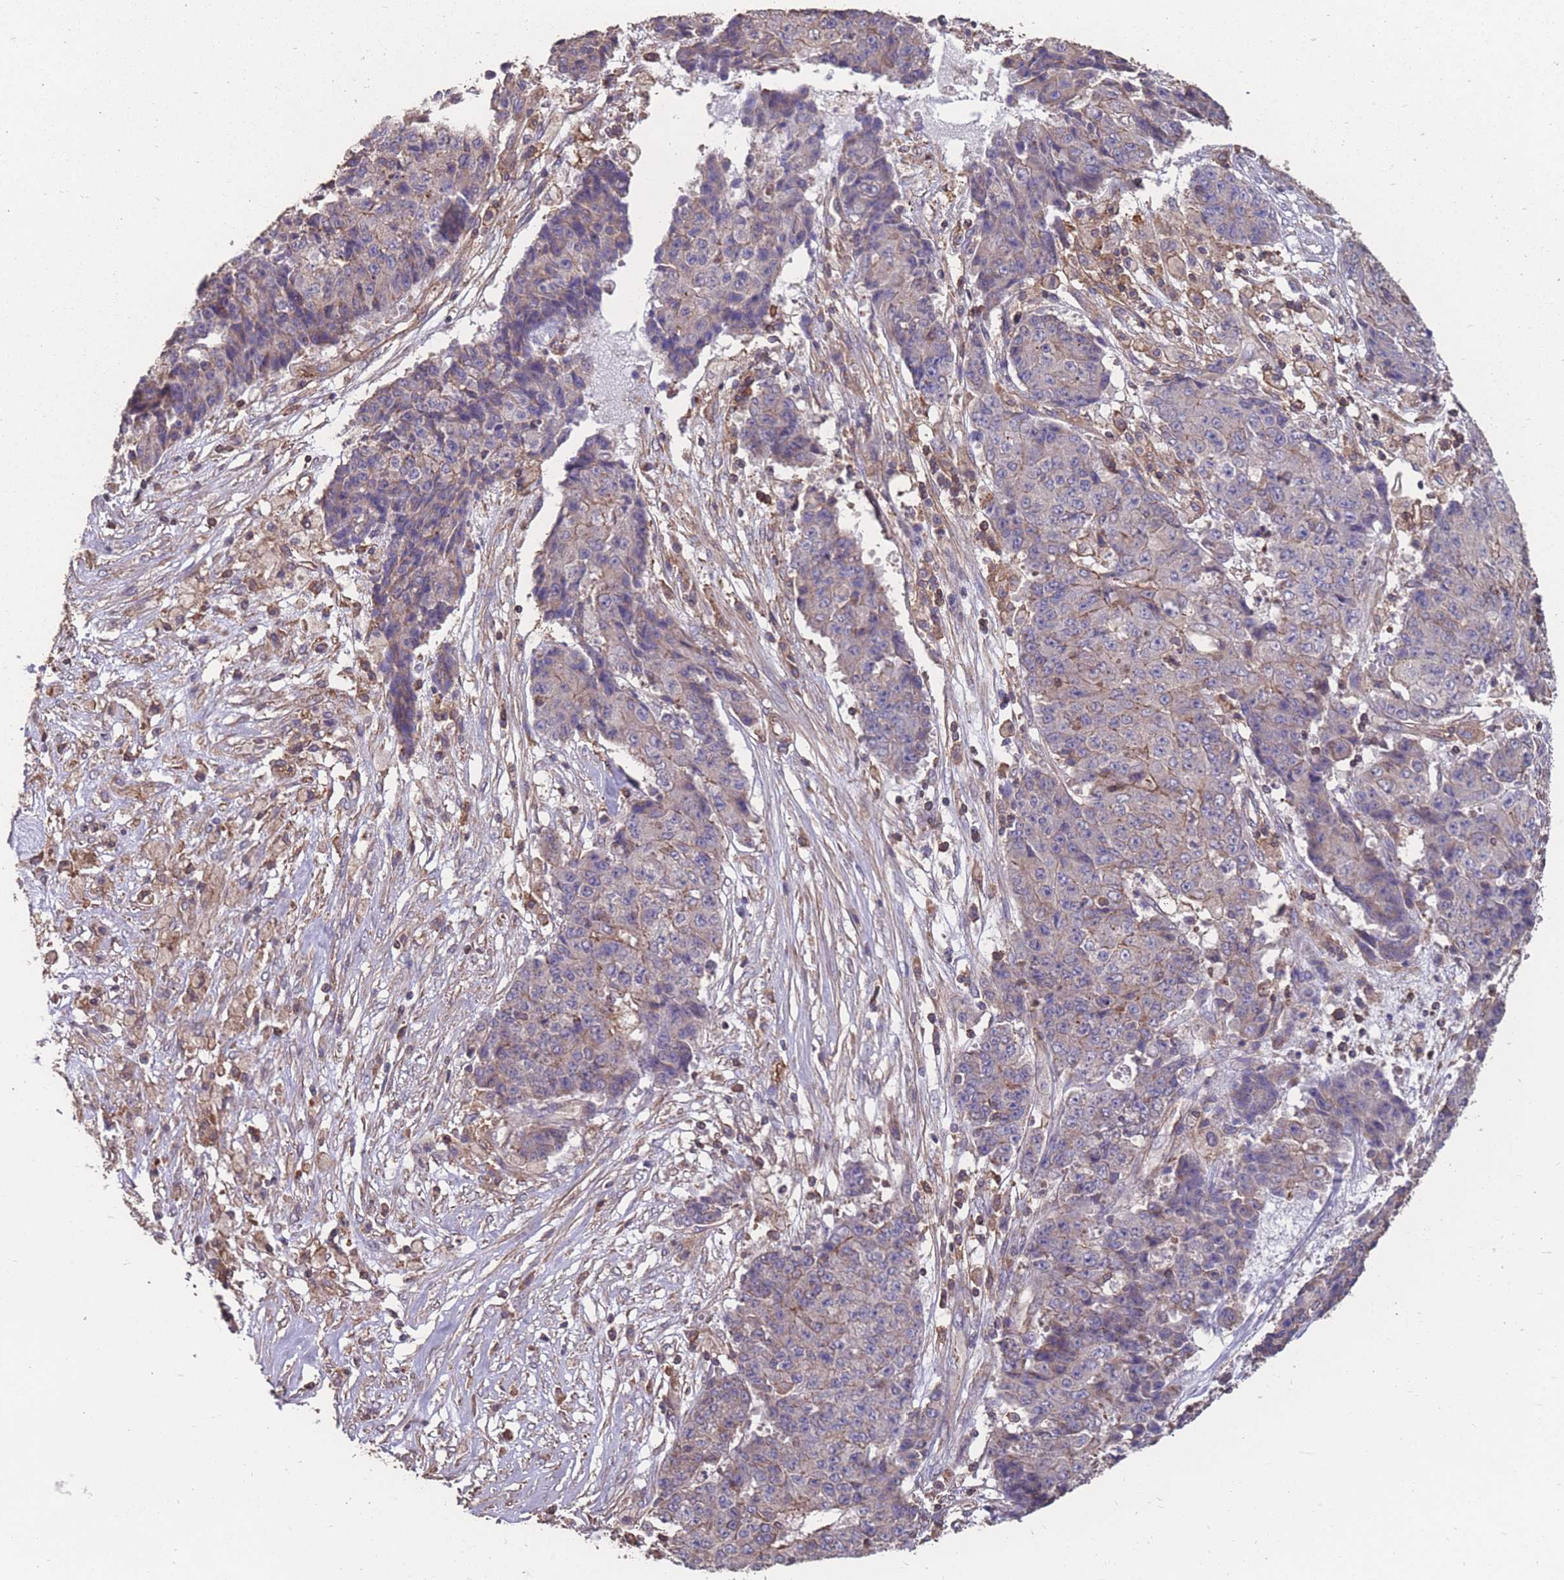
{"staining": {"intensity": "negative", "quantity": "none", "location": "none"}, "tissue": "ovarian cancer", "cell_type": "Tumor cells", "image_type": "cancer", "snomed": [{"axis": "morphology", "description": "Carcinoma, endometroid"}, {"axis": "topography", "description": "Ovary"}], "caption": "DAB immunohistochemical staining of endometroid carcinoma (ovarian) exhibits no significant positivity in tumor cells. Brightfield microscopy of immunohistochemistry stained with DAB (3,3'-diaminobenzidine) (brown) and hematoxylin (blue), captured at high magnification.", "gene": "NUDT21", "patient": {"sex": "female", "age": 42}}